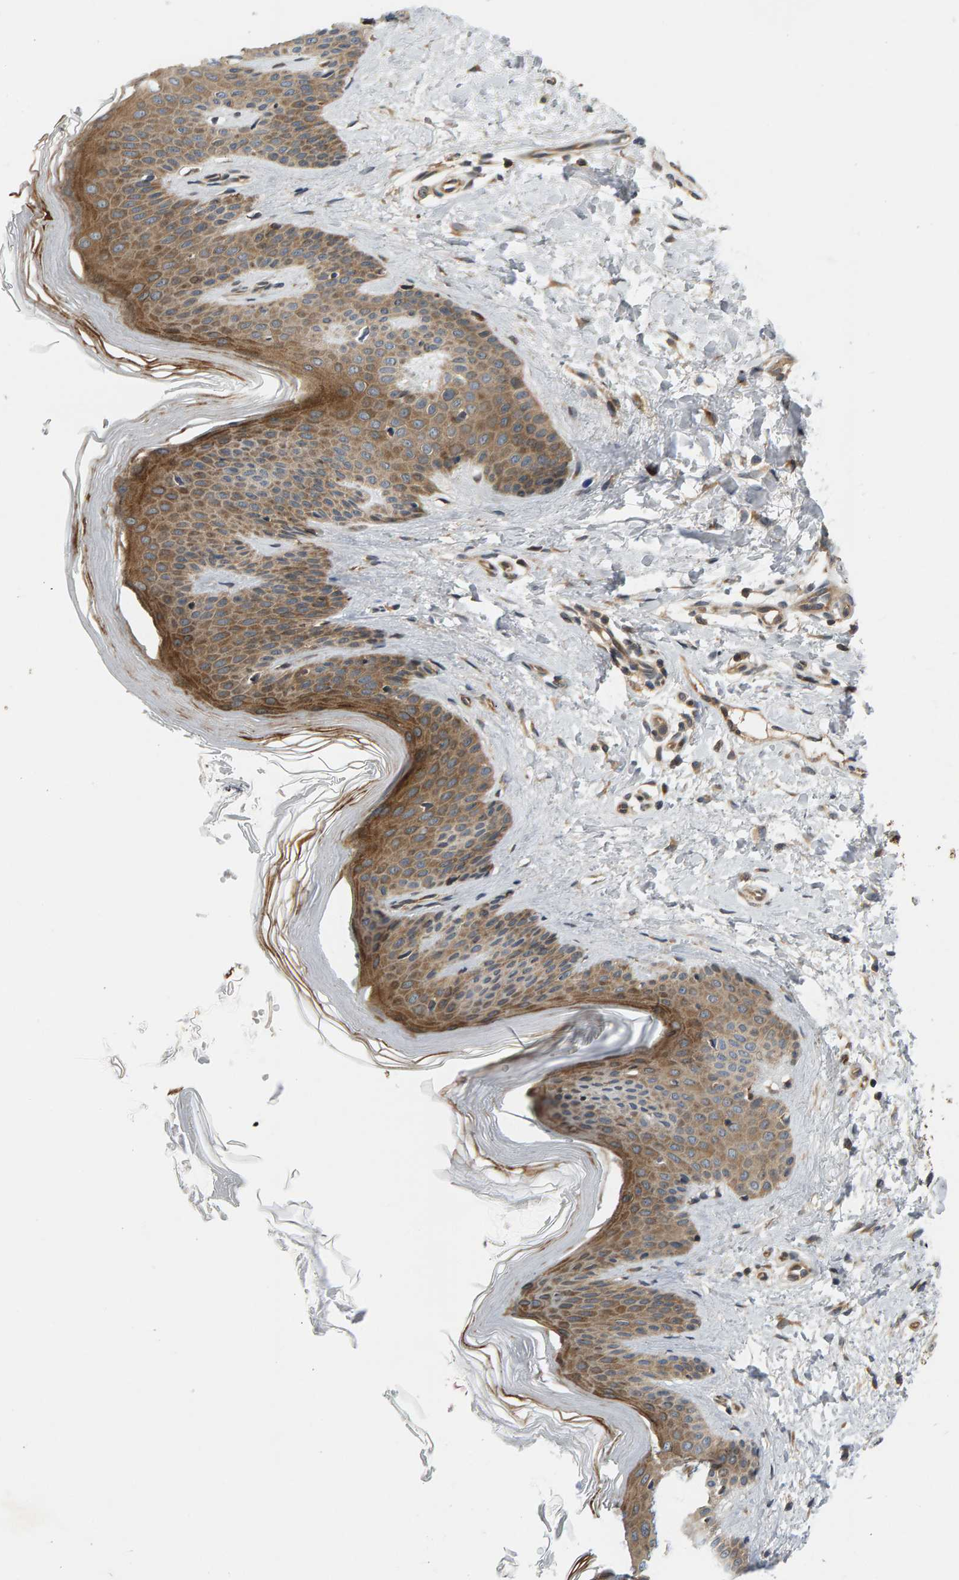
{"staining": {"intensity": "moderate", "quantity": ">75%", "location": "cytoplasmic/membranous"}, "tissue": "skin", "cell_type": "Fibroblasts", "image_type": "normal", "snomed": [{"axis": "morphology", "description": "Normal tissue, NOS"}, {"axis": "morphology", "description": "Malignant melanoma, Metastatic site"}, {"axis": "topography", "description": "Skin"}], "caption": "Skin stained with immunohistochemistry demonstrates moderate cytoplasmic/membranous positivity in approximately >75% of fibroblasts. The staining is performed using DAB (3,3'-diaminobenzidine) brown chromogen to label protein expression. The nuclei are counter-stained blue using hematoxylin.", "gene": "BAHCC1", "patient": {"sex": "male", "age": 41}}